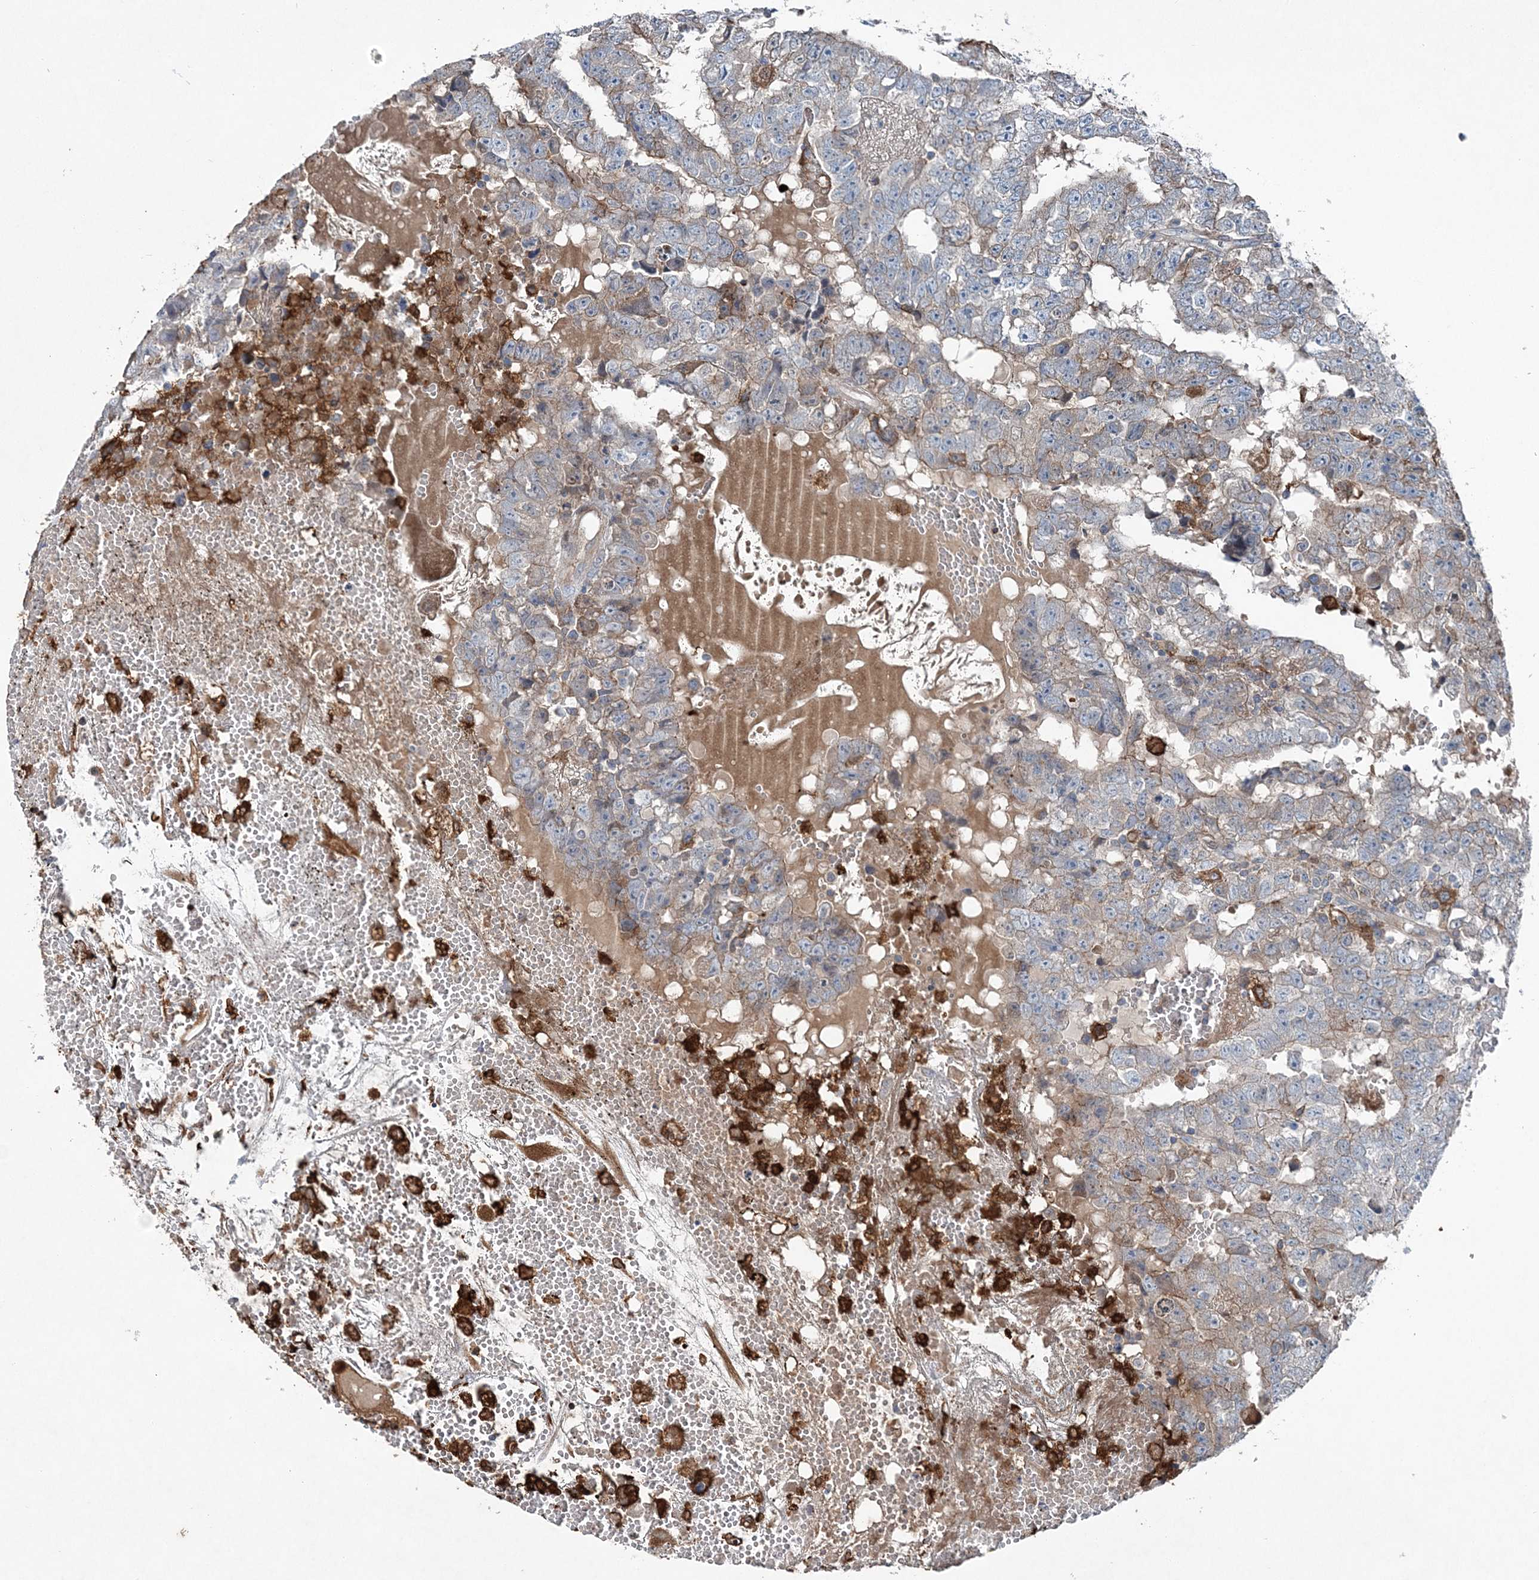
{"staining": {"intensity": "weak", "quantity": "<25%", "location": "cytoplasmic/membranous"}, "tissue": "testis cancer", "cell_type": "Tumor cells", "image_type": "cancer", "snomed": [{"axis": "morphology", "description": "Carcinoma, Embryonal, NOS"}, {"axis": "topography", "description": "Testis"}], "caption": "A high-resolution photomicrograph shows immunohistochemistry (IHC) staining of testis embryonal carcinoma, which reveals no significant expression in tumor cells. (DAB (3,3'-diaminobenzidine) immunohistochemistry, high magnification).", "gene": "SPOPL", "patient": {"sex": "male", "age": 25}}